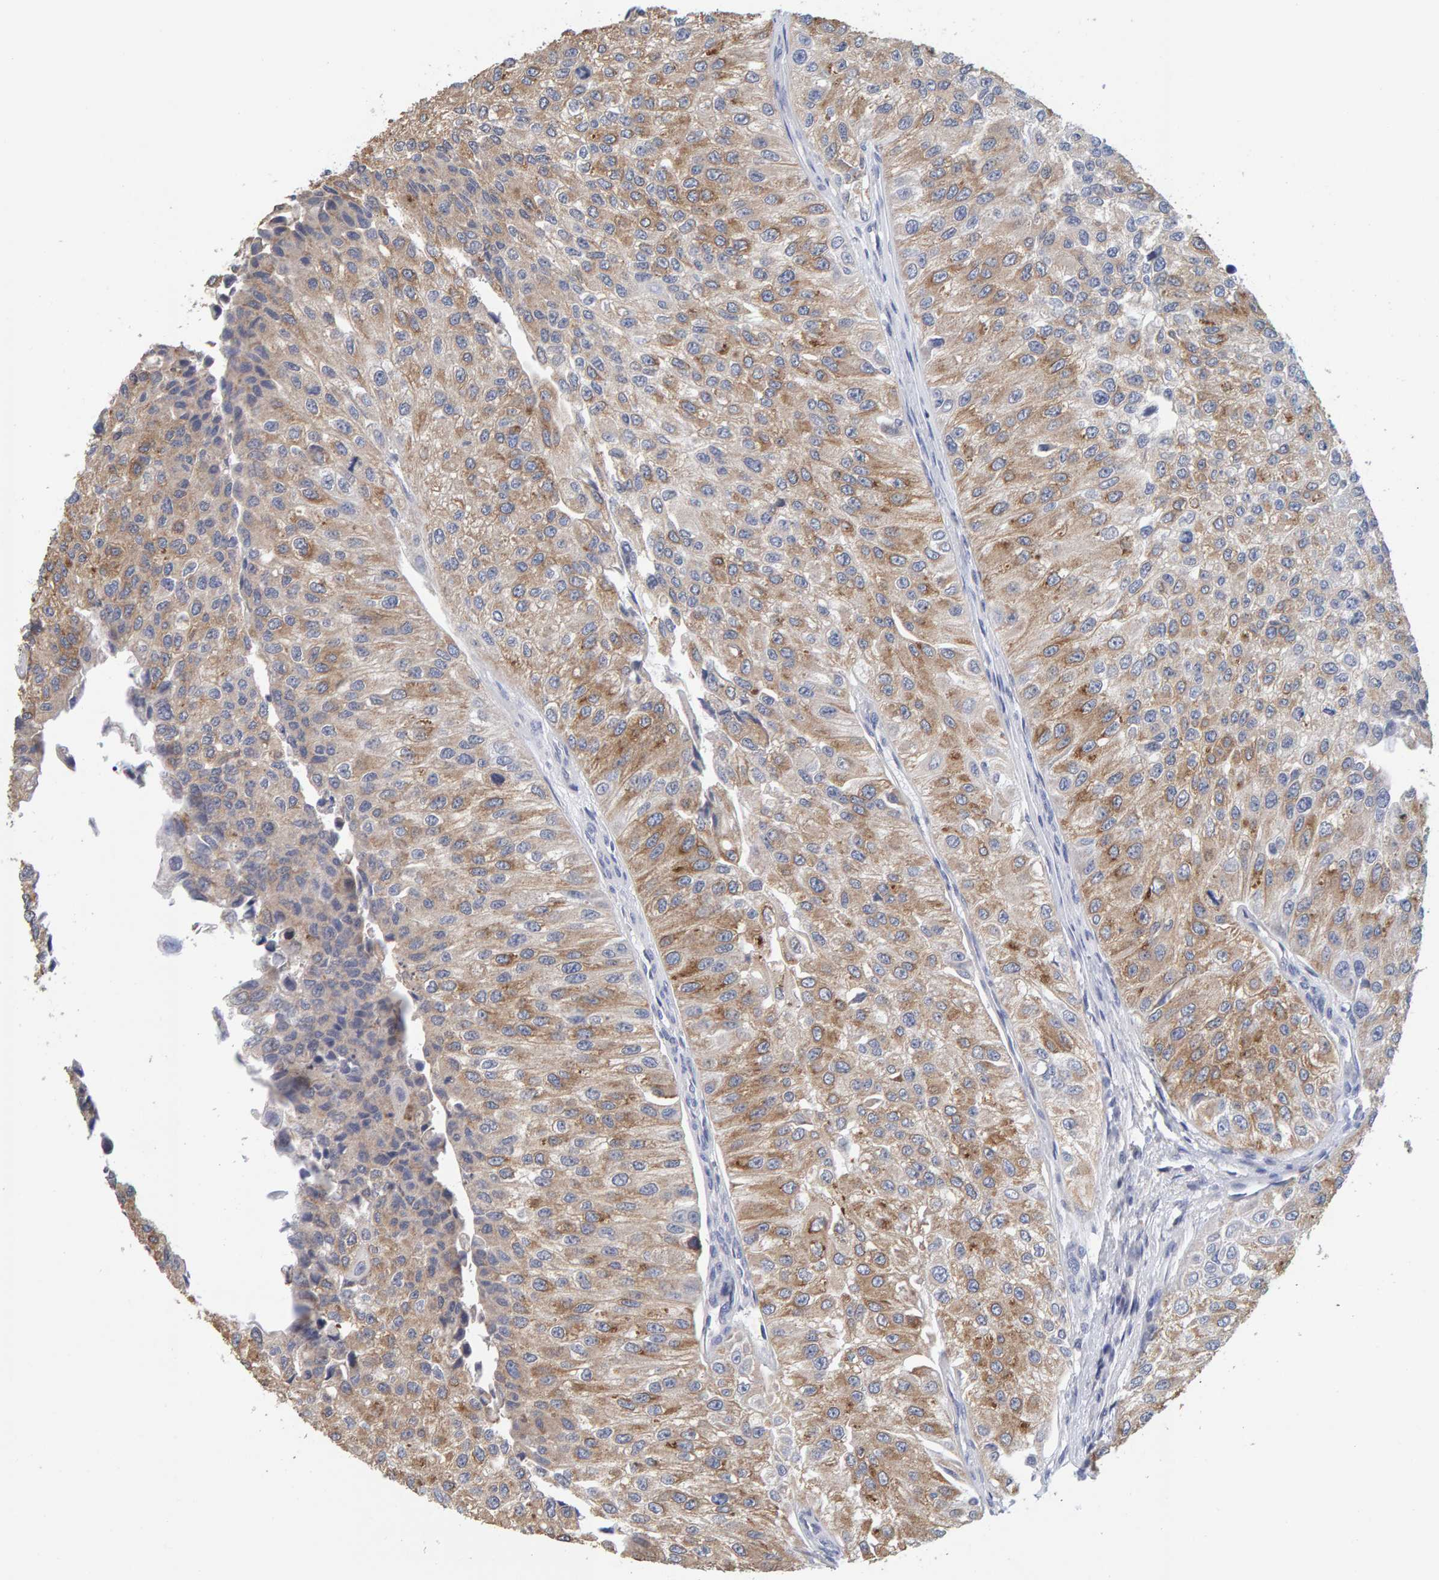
{"staining": {"intensity": "moderate", "quantity": ">75%", "location": "cytoplasmic/membranous"}, "tissue": "urothelial cancer", "cell_type": "Tumor cells", "image_type": "cancer", "snomed": [{"axis": "morphology", "description": "Urothelial carcinoma, High grade"}, {"axis": "topography", "description": "Kidney"}, {"axis": "topography", "description": "Urinary bladder"}], "caption": "A brown stain shows moderate cytoplasmic/membranous positivity of a protein in human high-grade urothelial carcinoma tumor cells.", "gene": "SGPL1", "patient": {"sex": "male", "age": 77}}